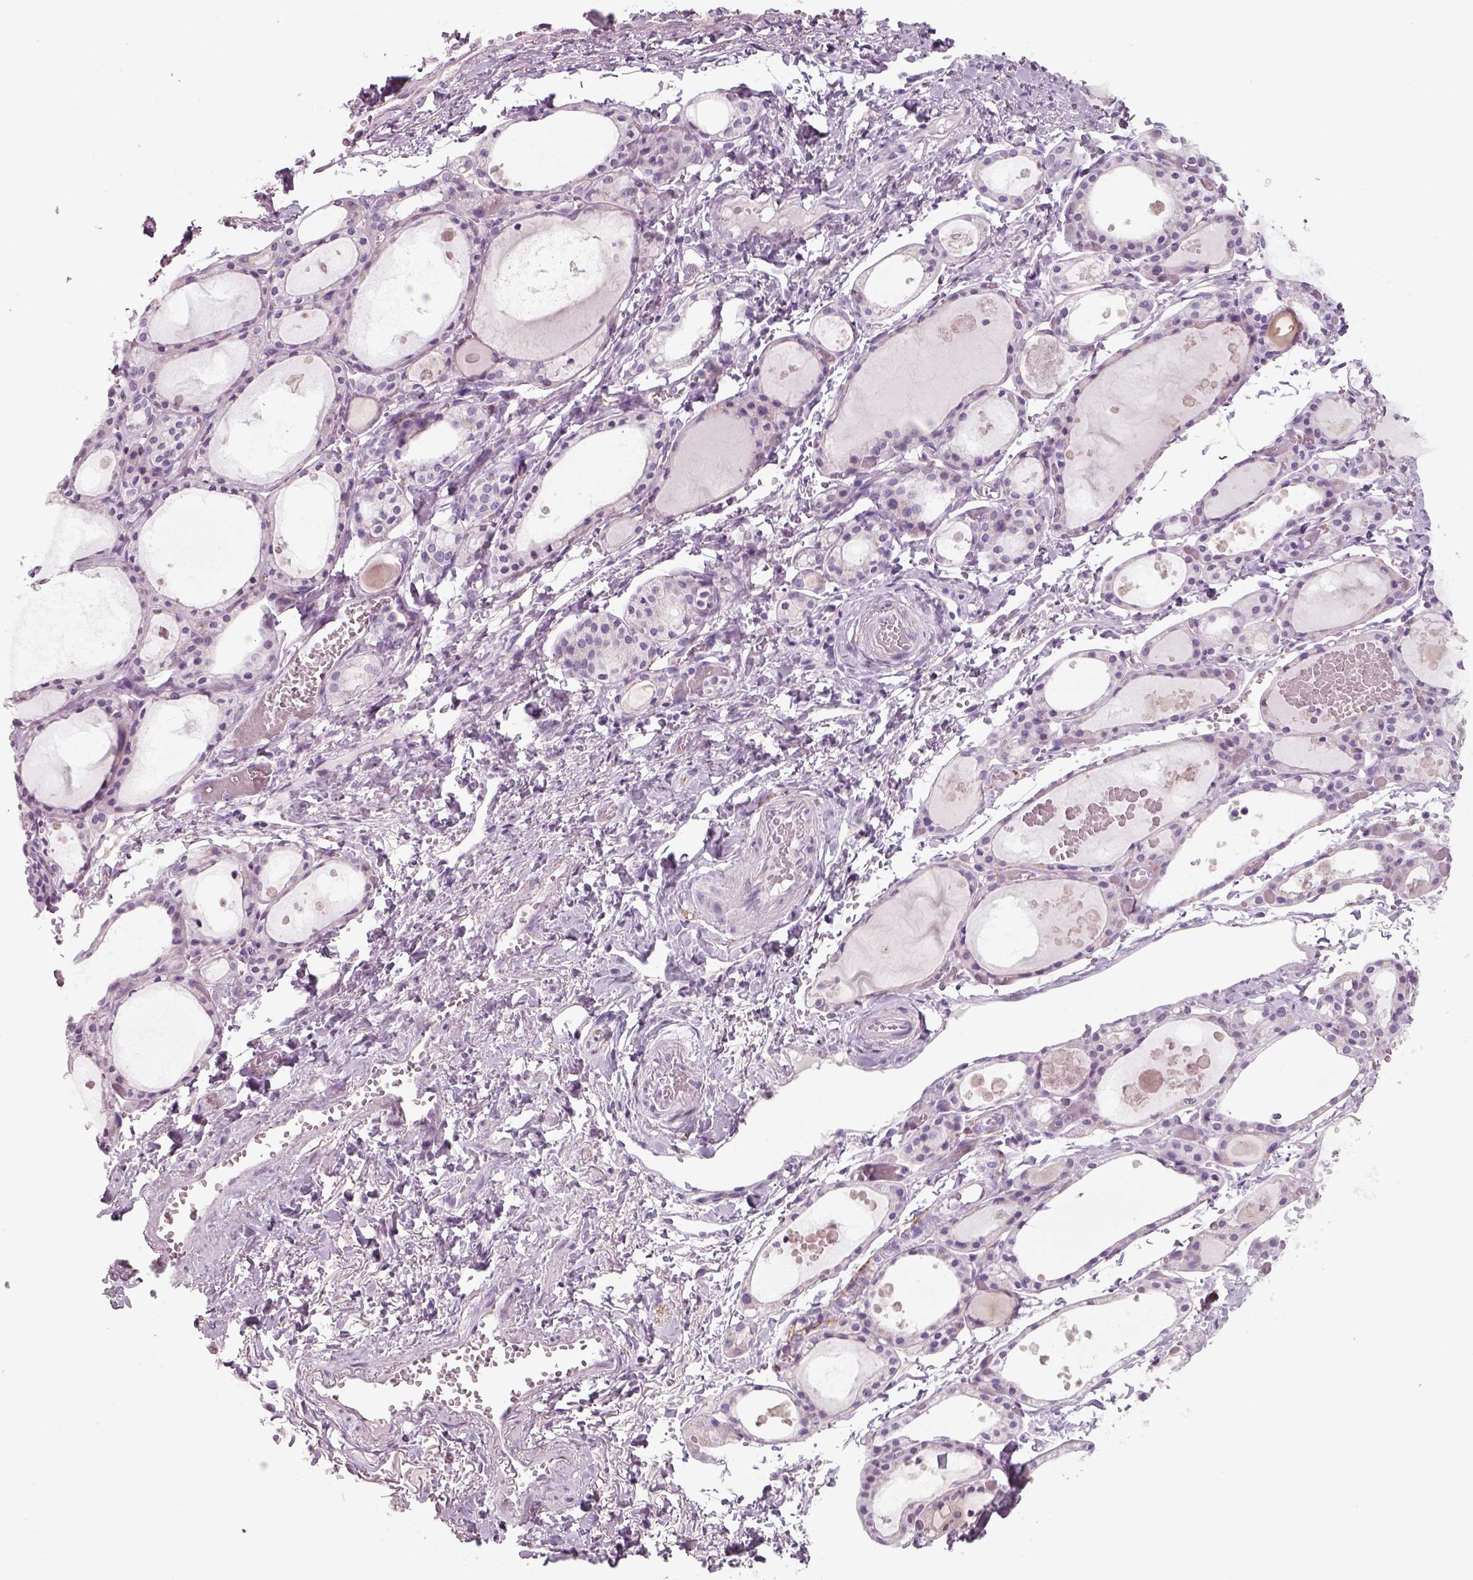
{"staining": {"intensity": "negative", "quantity": "none", "location": "none"}, "tissue": "thyroid gland", "cell_type": "Glandular cells", "image_type": "normal", "snomed": [{"axis": "morphology", "description": "Normal tissue, NOS"}, {"axis": "topography", "description": "Thyroid gland"}], "caption": "Immunohistochemistry photomicrograph of unremarkable thyroid gland: thyroid gland stained with DAB (3,3'-diaminobenzidine) demonstrates no significant protein positivity in glandular cells. (DAB immunohistochemistry (IHC) with hematoxylin counter stain).", "gene": "SLC6A2", "patient": {"sex": "male", "age": 68}}